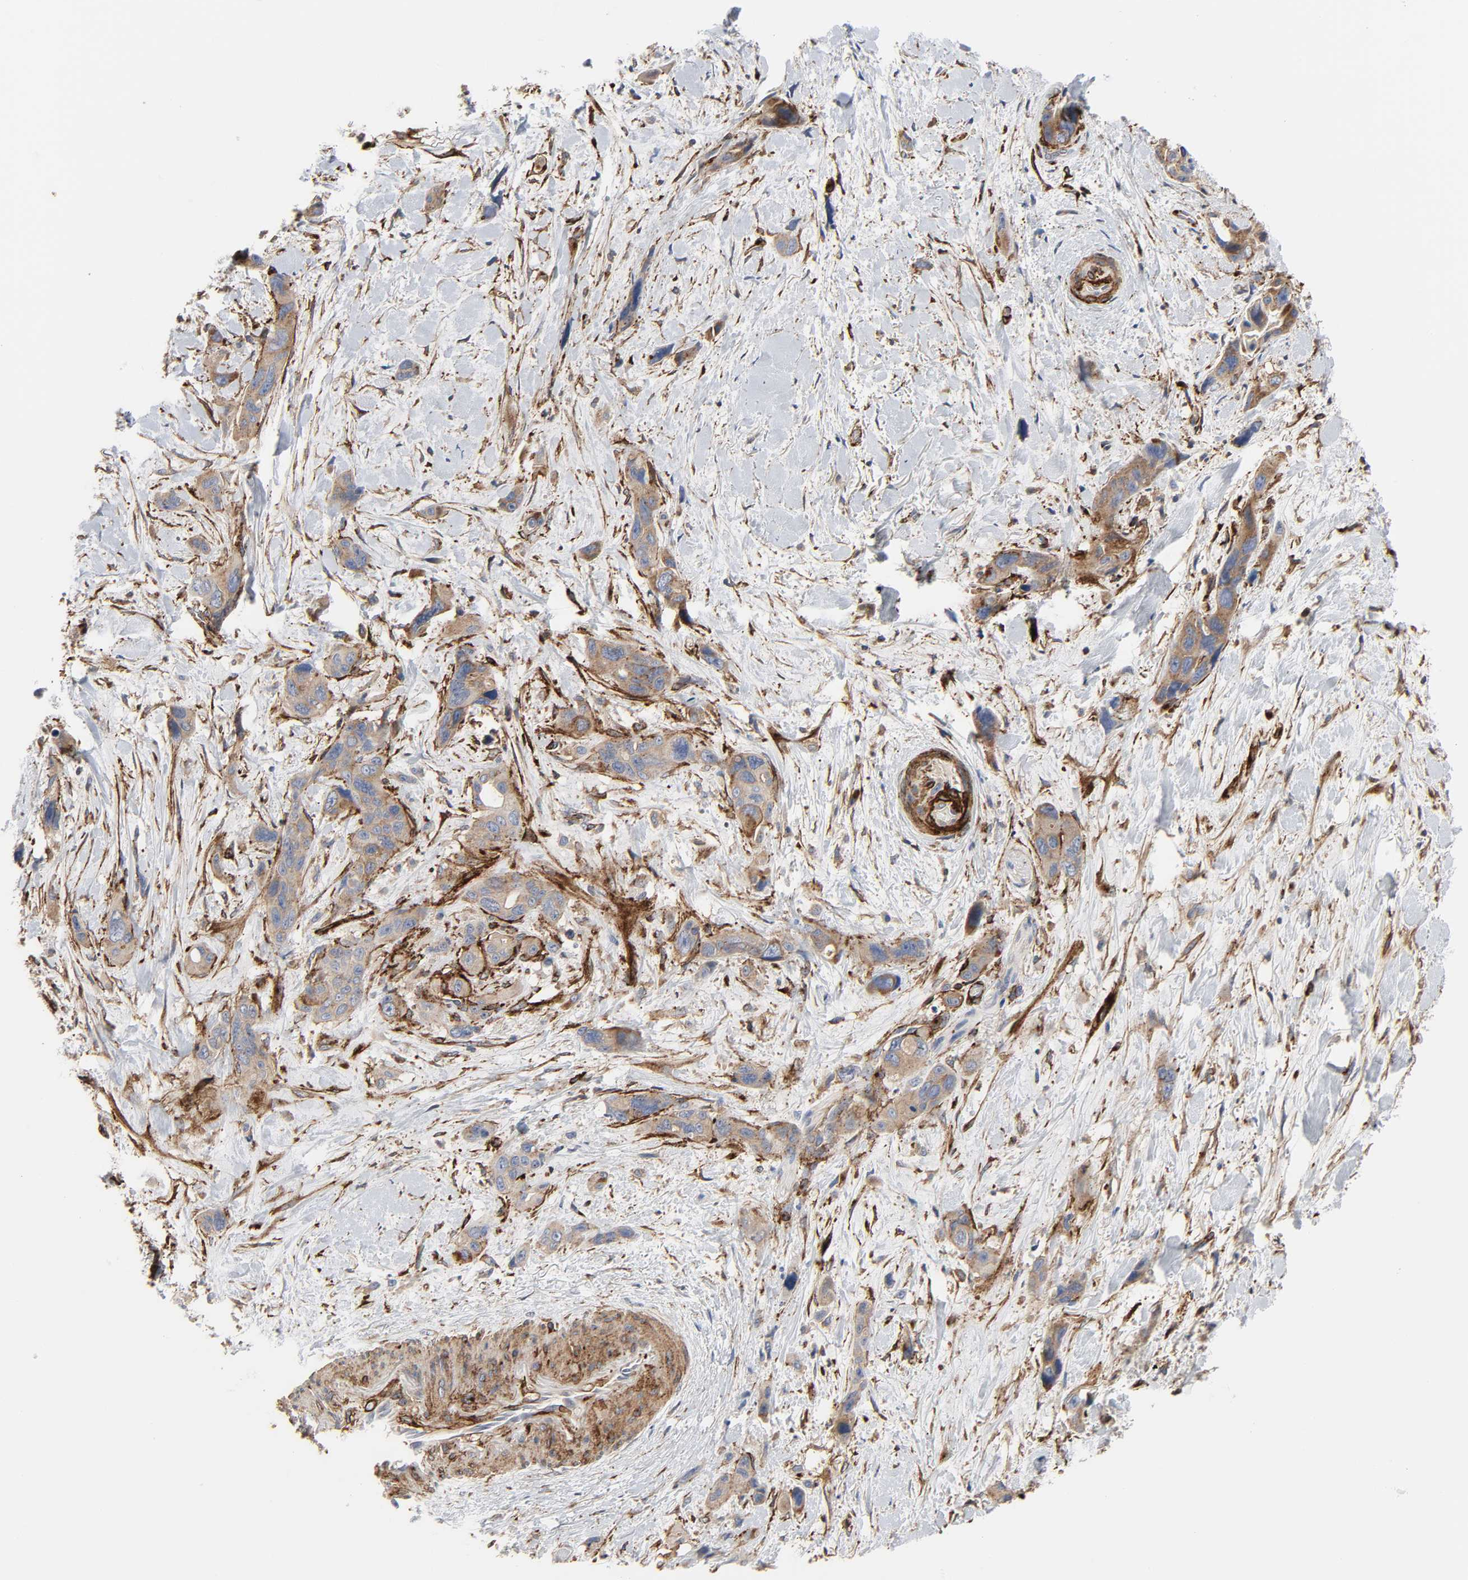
{"staining": {"intensity": "moderate", "quantity": ">75%", "location": "cytoplasmic/membranous"}, "tissue": "pancreatic cancer", "cell_type": "Tumor cells", "image_type": "cancer", "snomed": [{"axis": "morphology", "description": "Adenocarcinoma, NOS"}, {"axis": "topography", "description": "Pancreas"}], "caption": "Pancreatic cancer (adenocarcinoma) stained with a protein marker displays moderate staining in tumor cells.", "gene": "ARHGAP1", "patient": {"sex": "male", "age": 46}}